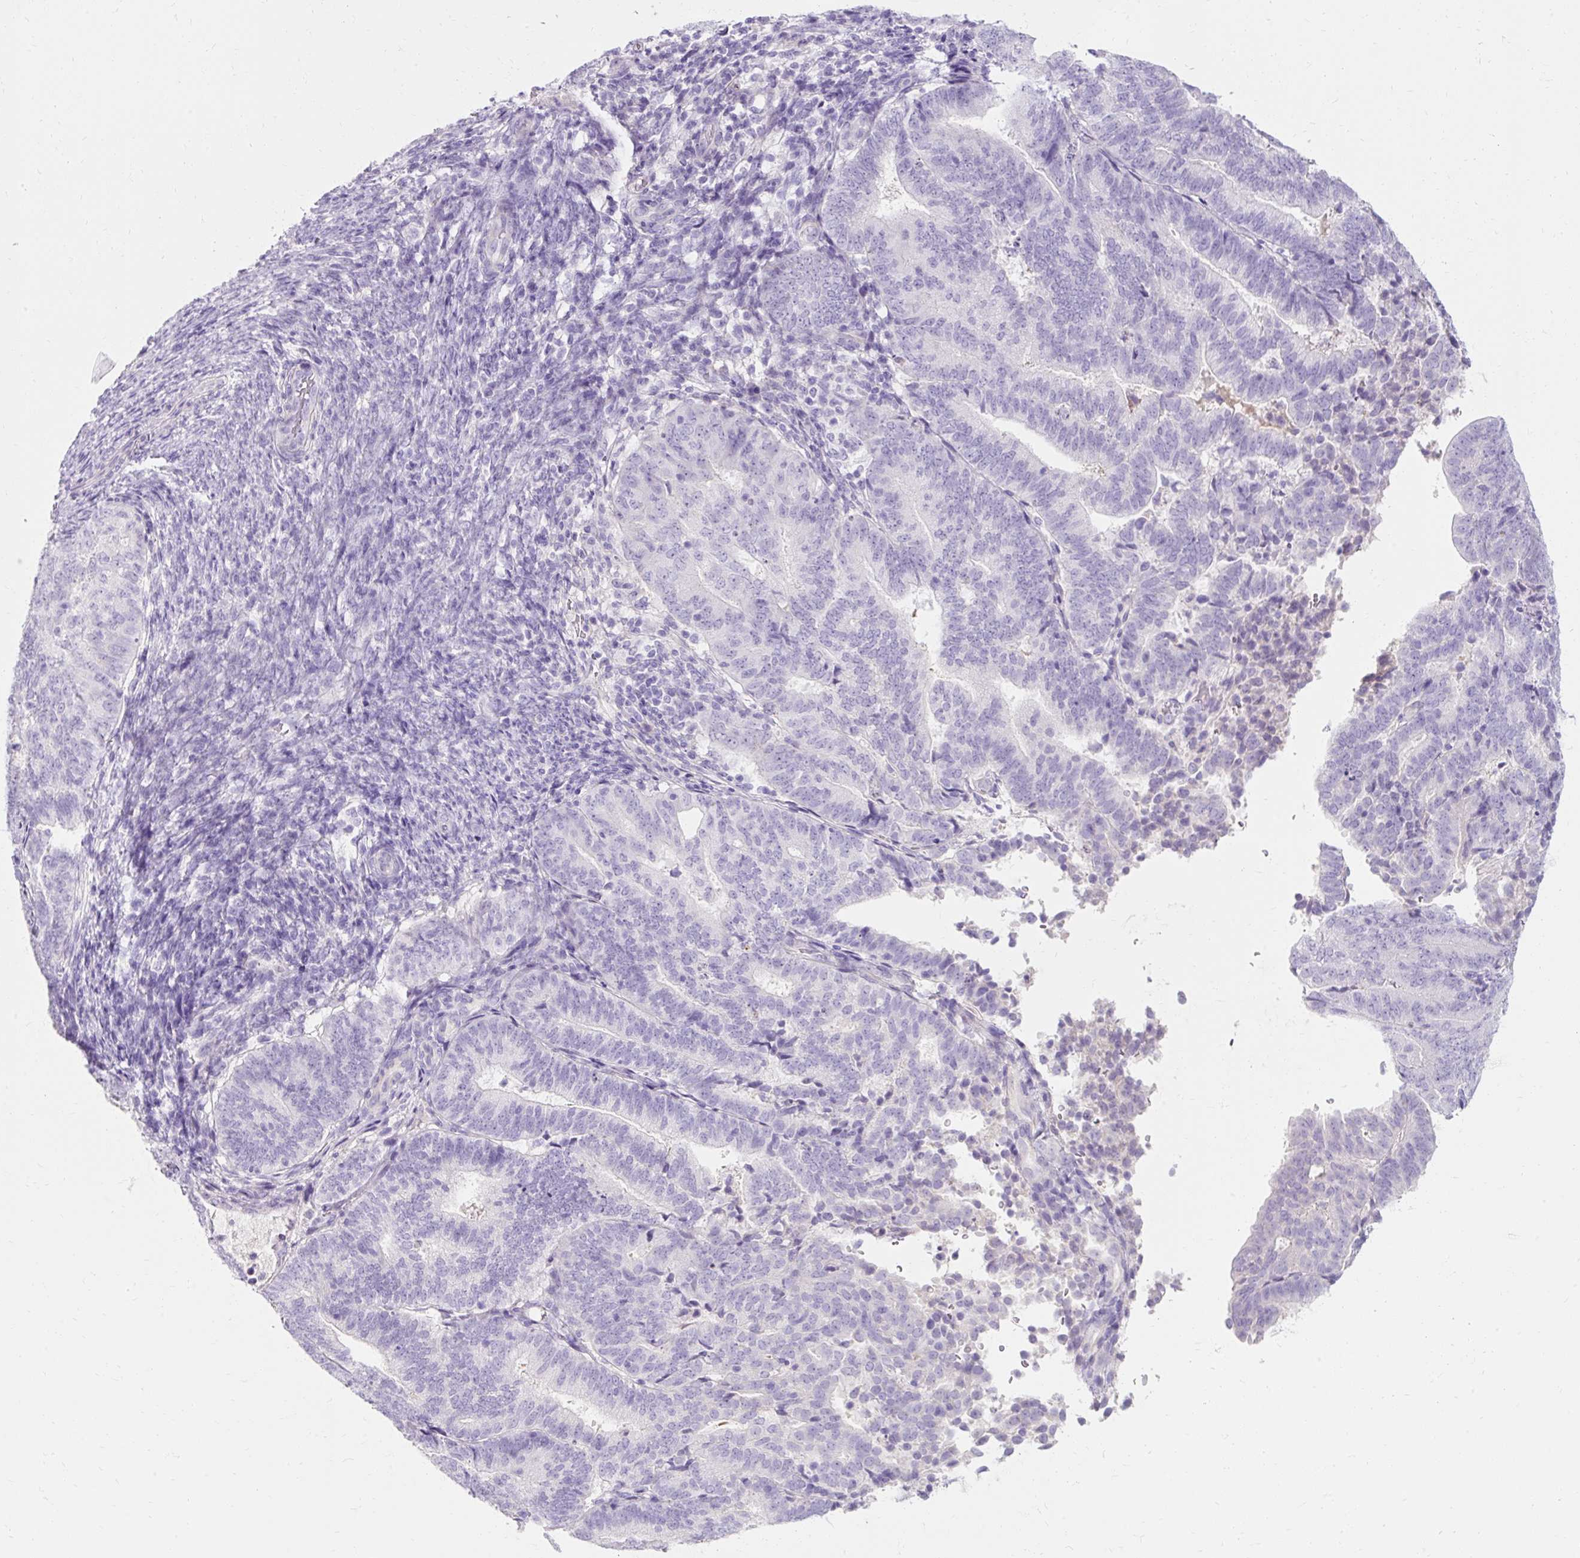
{"staining": {"intensity": "negative", "quantity": "none", "location": "none"}, "tissue": "endometrial cancer", "cell_type": "Tumor cells", "image_type": "cancer", "snomed": [{"axis": "morphology", "description": "Adenocarcinoma, NOS"}, {"axis": "topography", "description": "Endometrium"}], "caption": "There is no significant staining in tumor cells of endometrial adenocarcinoma.", "gene": "TMEM213", "patient": {"sex": "female", "age": 70}}